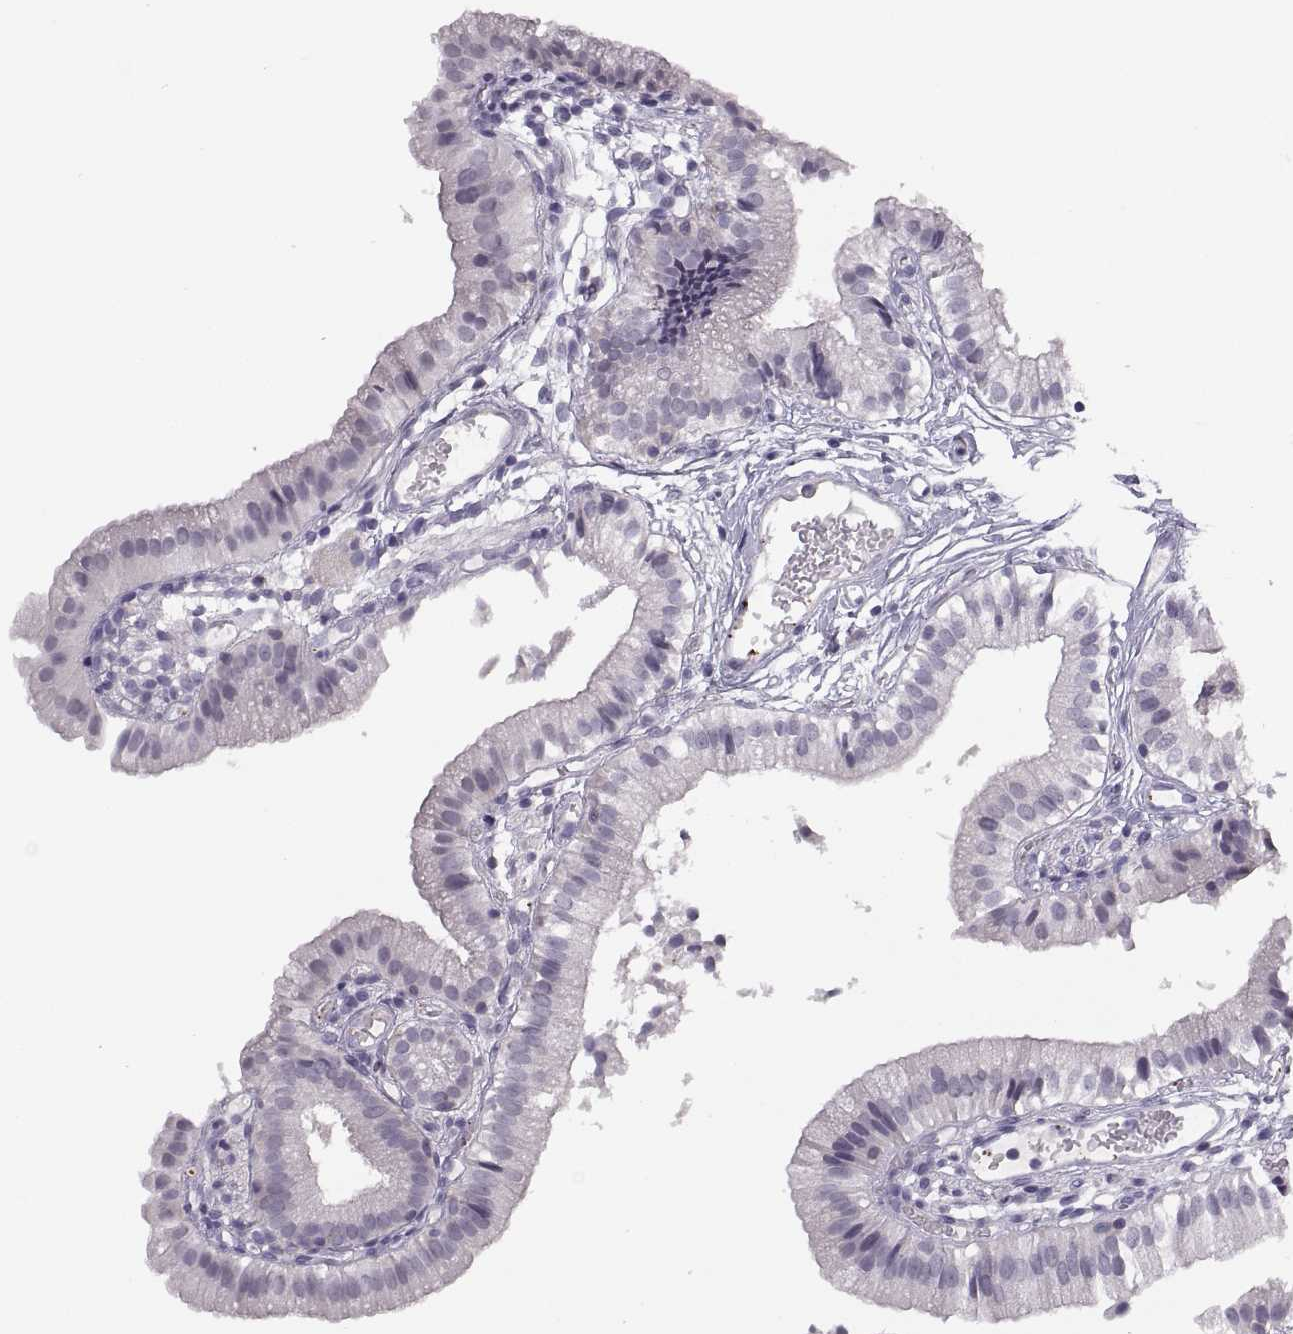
{"staining": {"intensity": "negative", "quantity": "none", "location": "none"}, "tissue": "gallbladder", "cell_type": "Glandular cells", "image_type": "normal", "snomed": [{"axis": "morphology", "description": "Normal tissue, NOS"}, {"axis": "topography", "description": "Gallbladder"}], "caption": "This is an immunohistochemistry micrograph of unremarkable human gallbladder. There is no staining in glandular cells.", "gene": "TTC21A", "patient": {"sex": "female", "age": 47}}